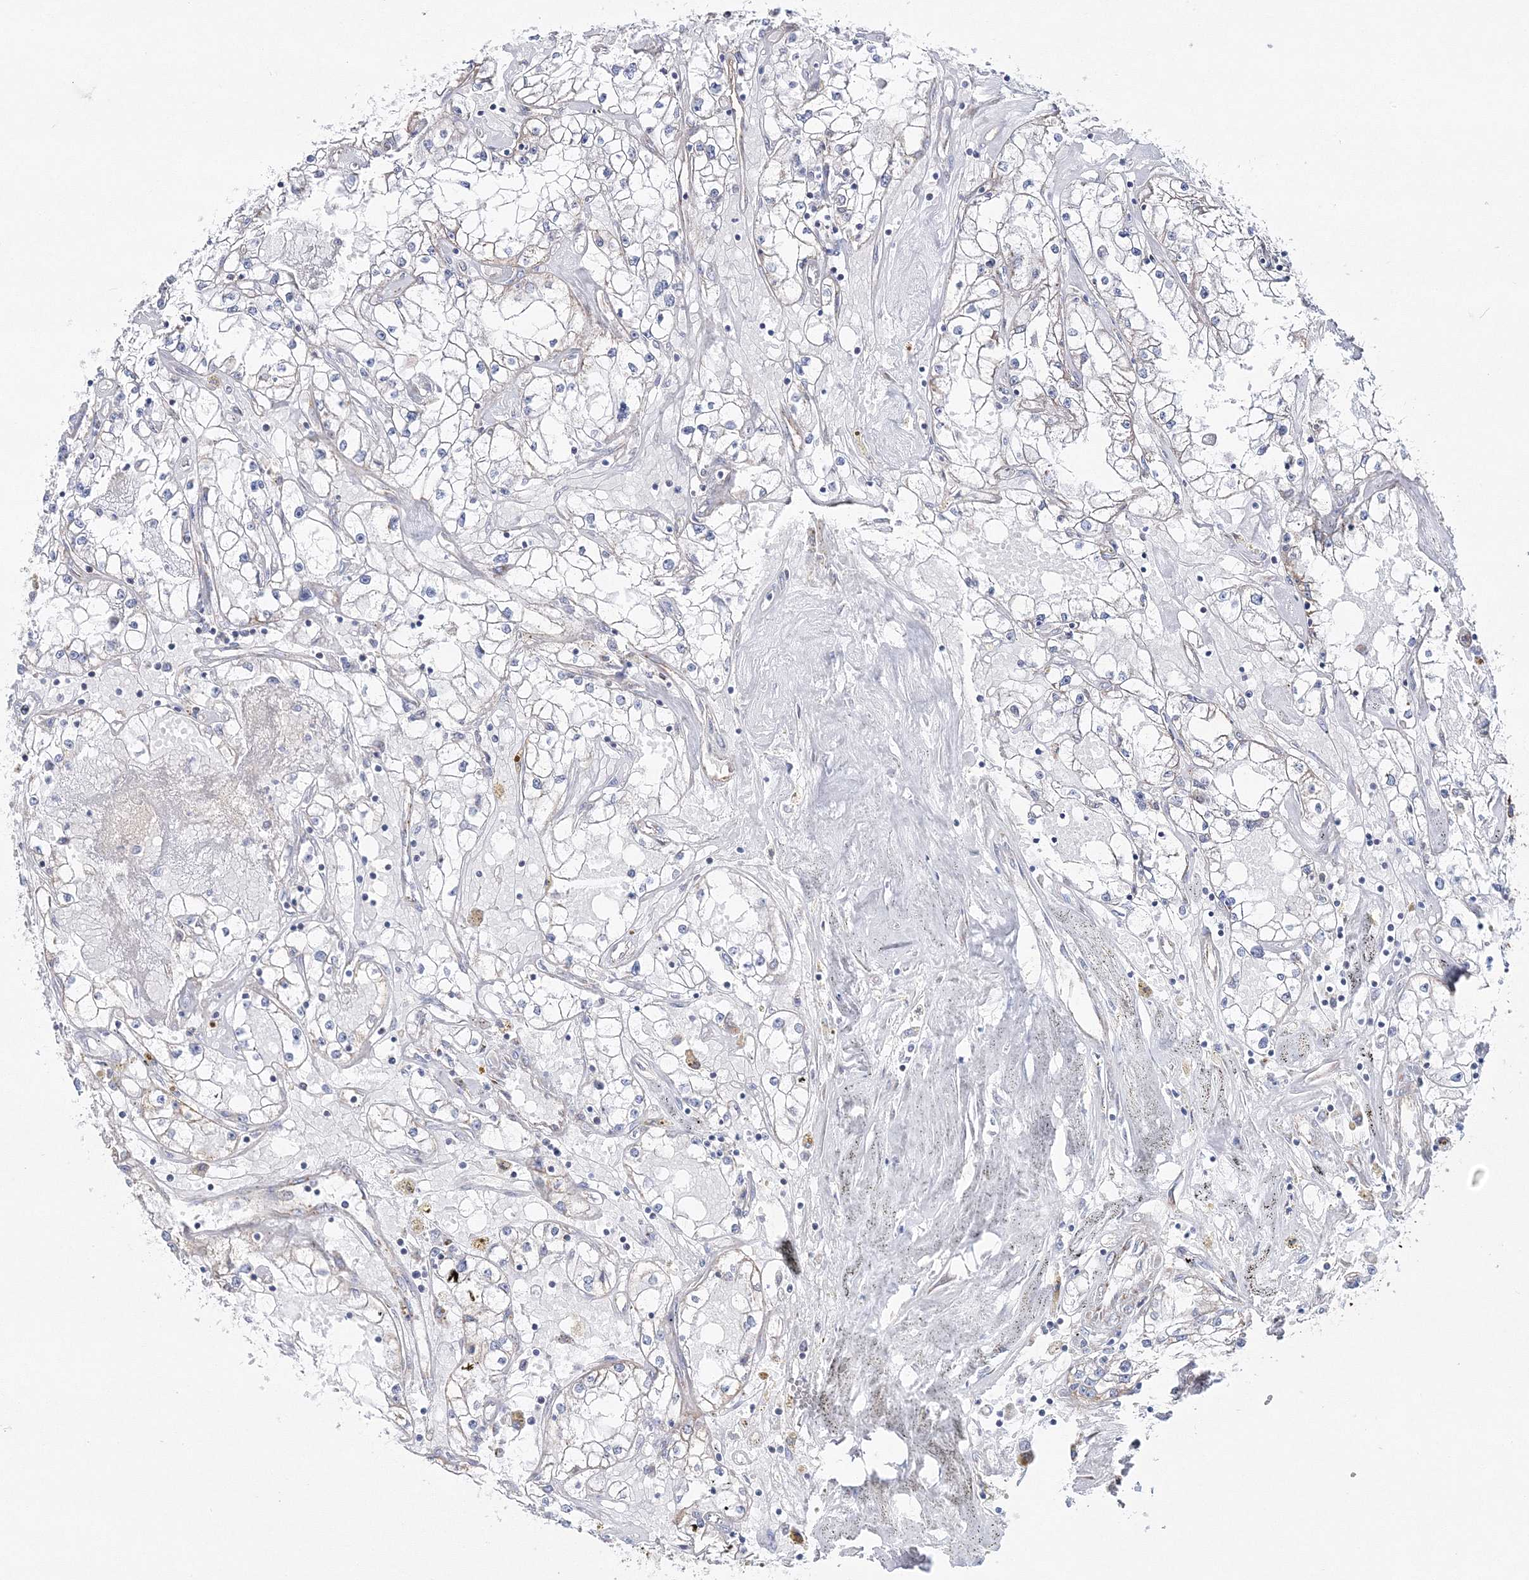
{"staining": {"intensity": "negative", "quantity": "none", "location": "none"}, "tissue": "renal cancer", "cell_type": "Tumor cells", "image_type": "cancer", "snomed": [{"axis": "morphology", "description": "Adenocarcinoma, NOS"}, {"axis": "topography", "description": "Kidney"}], "caption": "Tumor cells are negative for protein expression in human renal cancer (adenocarcinoma).", "gene": "HIBCH", "patient": {"sex": "male", "age": 56}}